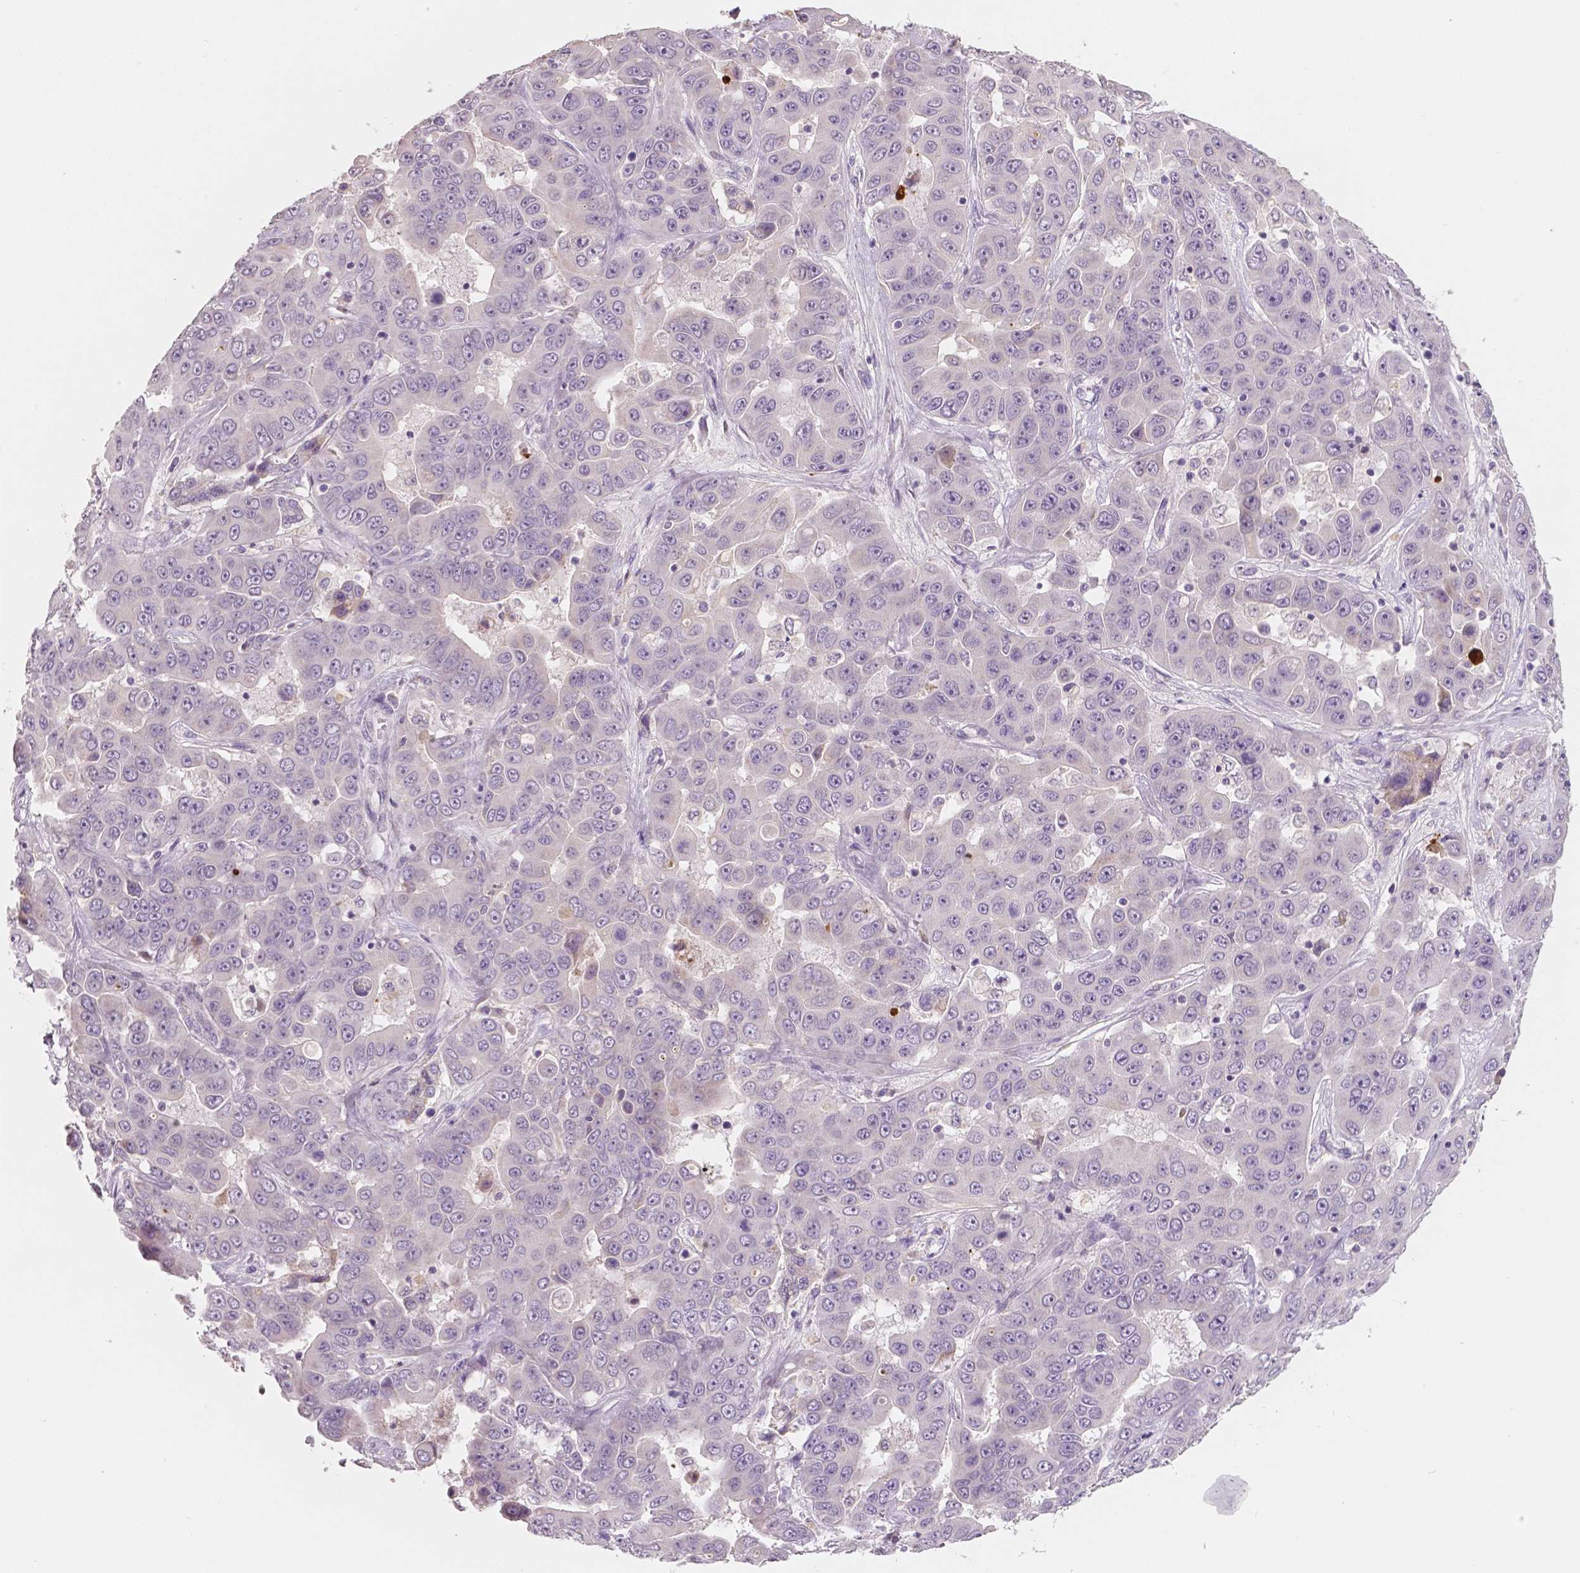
{"staining": {"intensity": "negative", "quantity": "none", "location": "none"}, "tissue": "liver cancer", "cell_type": "Tumor cells", "image_type": "cancer", "snomed": [{"axis": "morphology", "description": "Cholangiocarcinoma"}, {"axis": "topography", "description": "Liver"}], "caption": "This photomicrograph is of liver cancer (cholangiocarcinoma) stained with IHC to label a protein in brown with the nuclei are counter-stained blue. There is no expression in tumor cells.", "gene": "APOA4", "patient": {"sex": "female", "age": 52}}